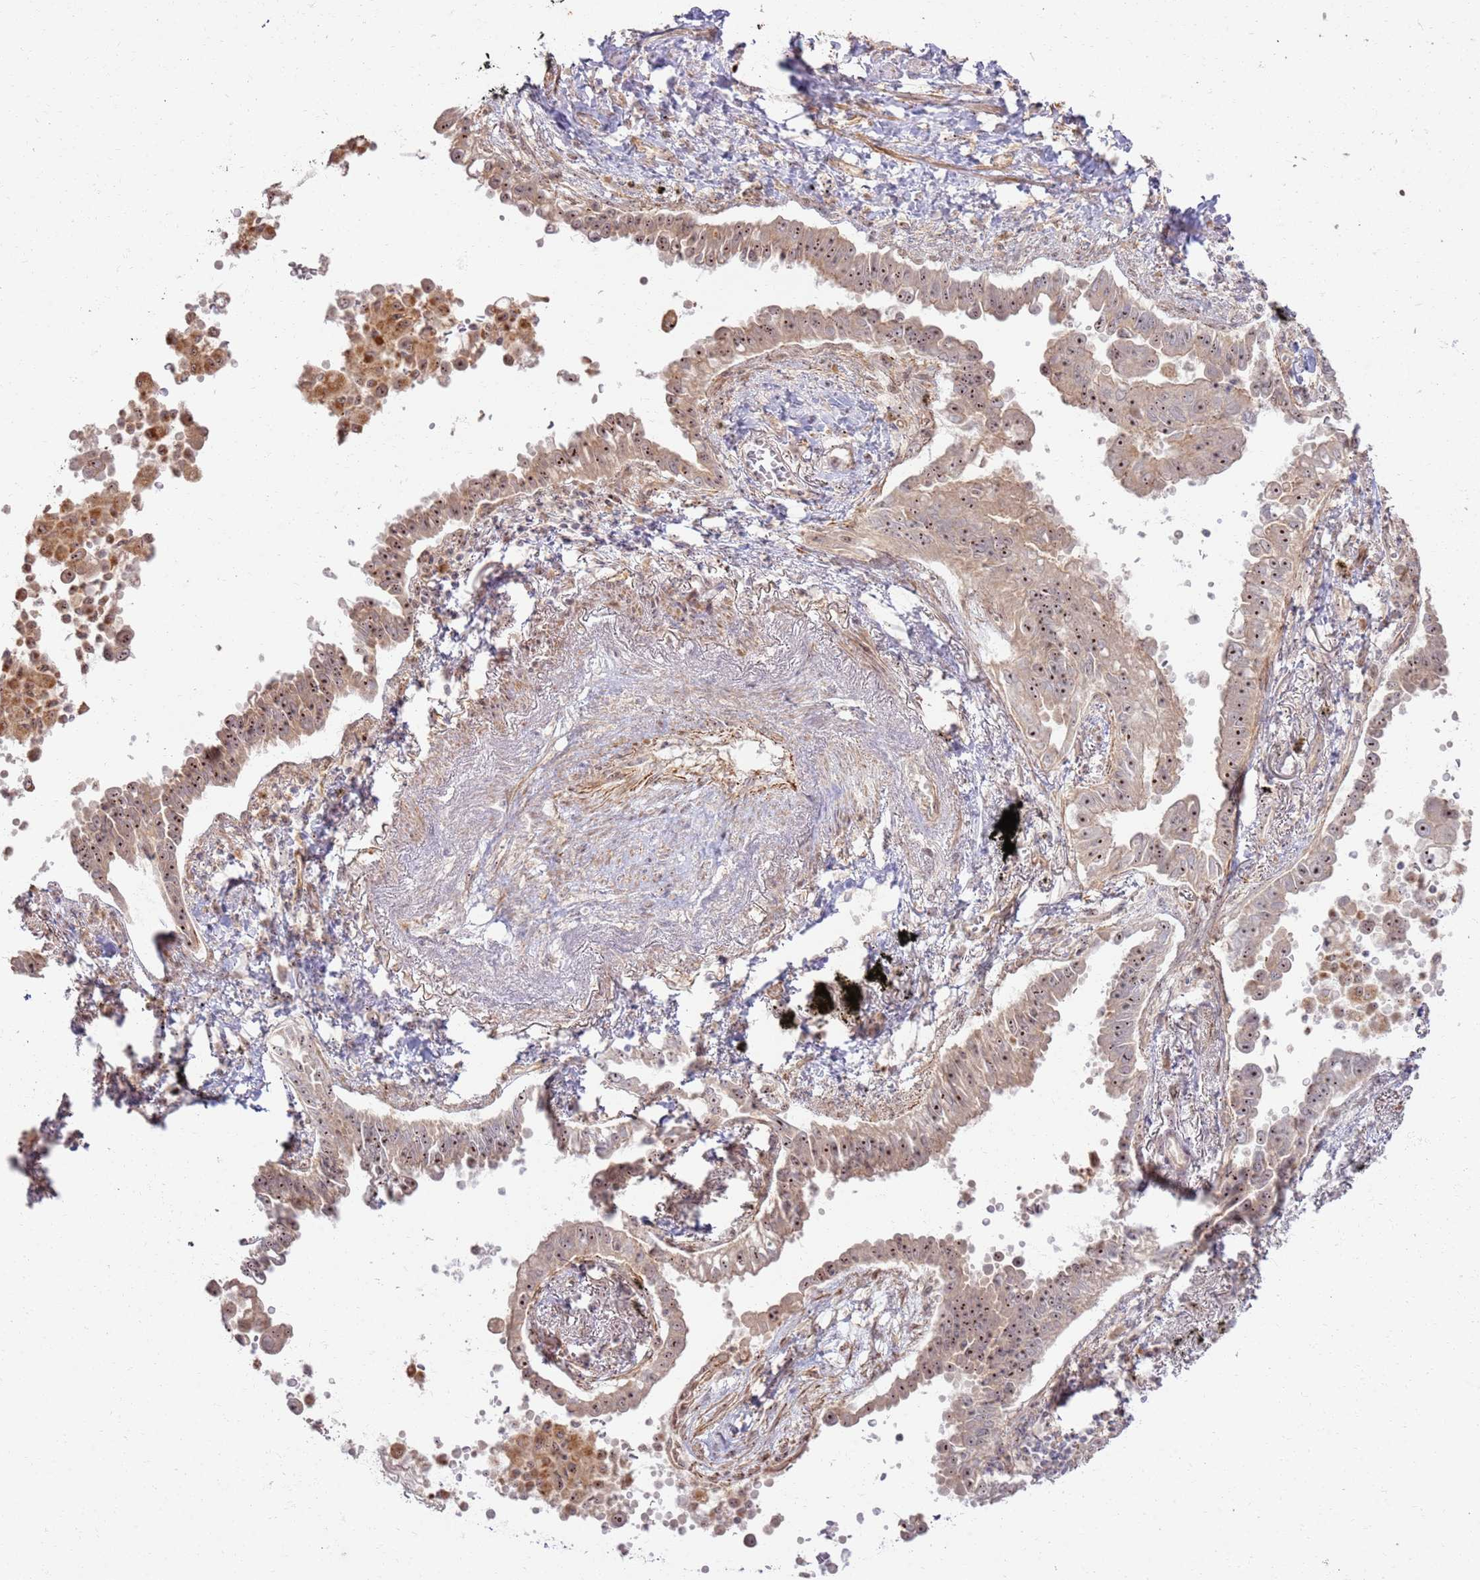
{"staining": {"intensity": "moderate", "quantity": ">75%", "location": "nuclear"}, "tissue": "lung cancer", "cell_type": "Tumor cells", "image_type": "cancer", "snomed": [{"axis": "morphology", "description": "Adenocarcinoma, NOS"}, {"axis": "topography", "description": "Lung"}], "caption": "Brown immunohistochemical staining in human adenocarcinoma (lung) displays moderate nuclear staining in about >75% of tumor cells. The staining was performed using DAB (3,3'-diaminobenzidine) to visualize the protein expression in brown, while the nuclei were stained in blue with hematoxylin (Magnification: 20x).", "gene": "CNPY1", "patient": {"sex": "male", "age": 67}}